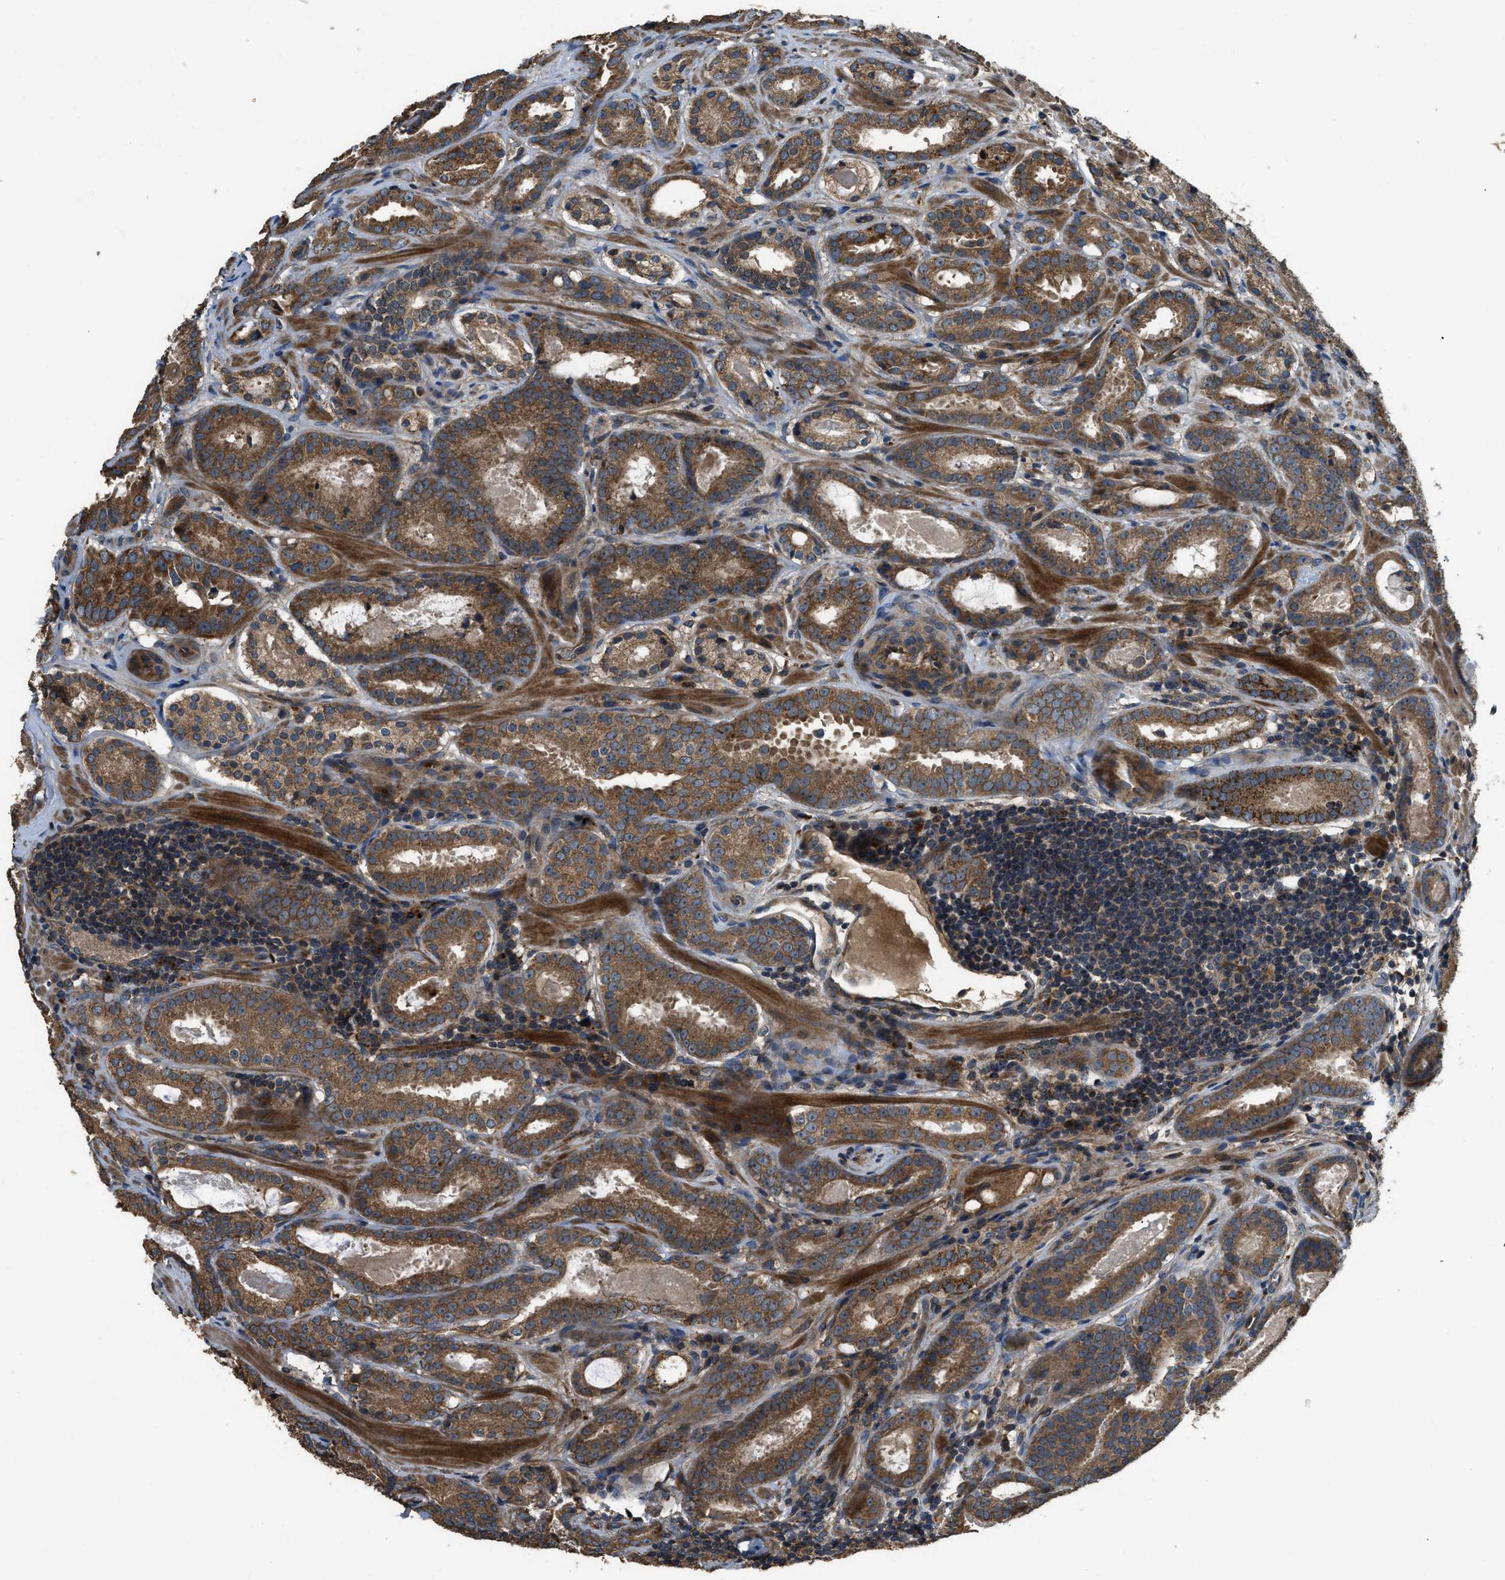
{"staining": {"intensity": "strong", "quantity": ">75%", "location": "cytoplasmic/membranous"}, "tissue": "prostate cancer", "cell_type": "Tumor cells", "image_type": "cancer", "snomed": [{"axis": "morphology", "description": "Adenocarcinoma, Low grade"}, {"axis": "topography", "description": "Prostate"}], "caption": "A brown stain highlights strong cytoplasmic/membranous staining of a protein in prostate cancer tumor cells.", "gene": "GGH", "patient": {"sex": "male", "age": 69}}